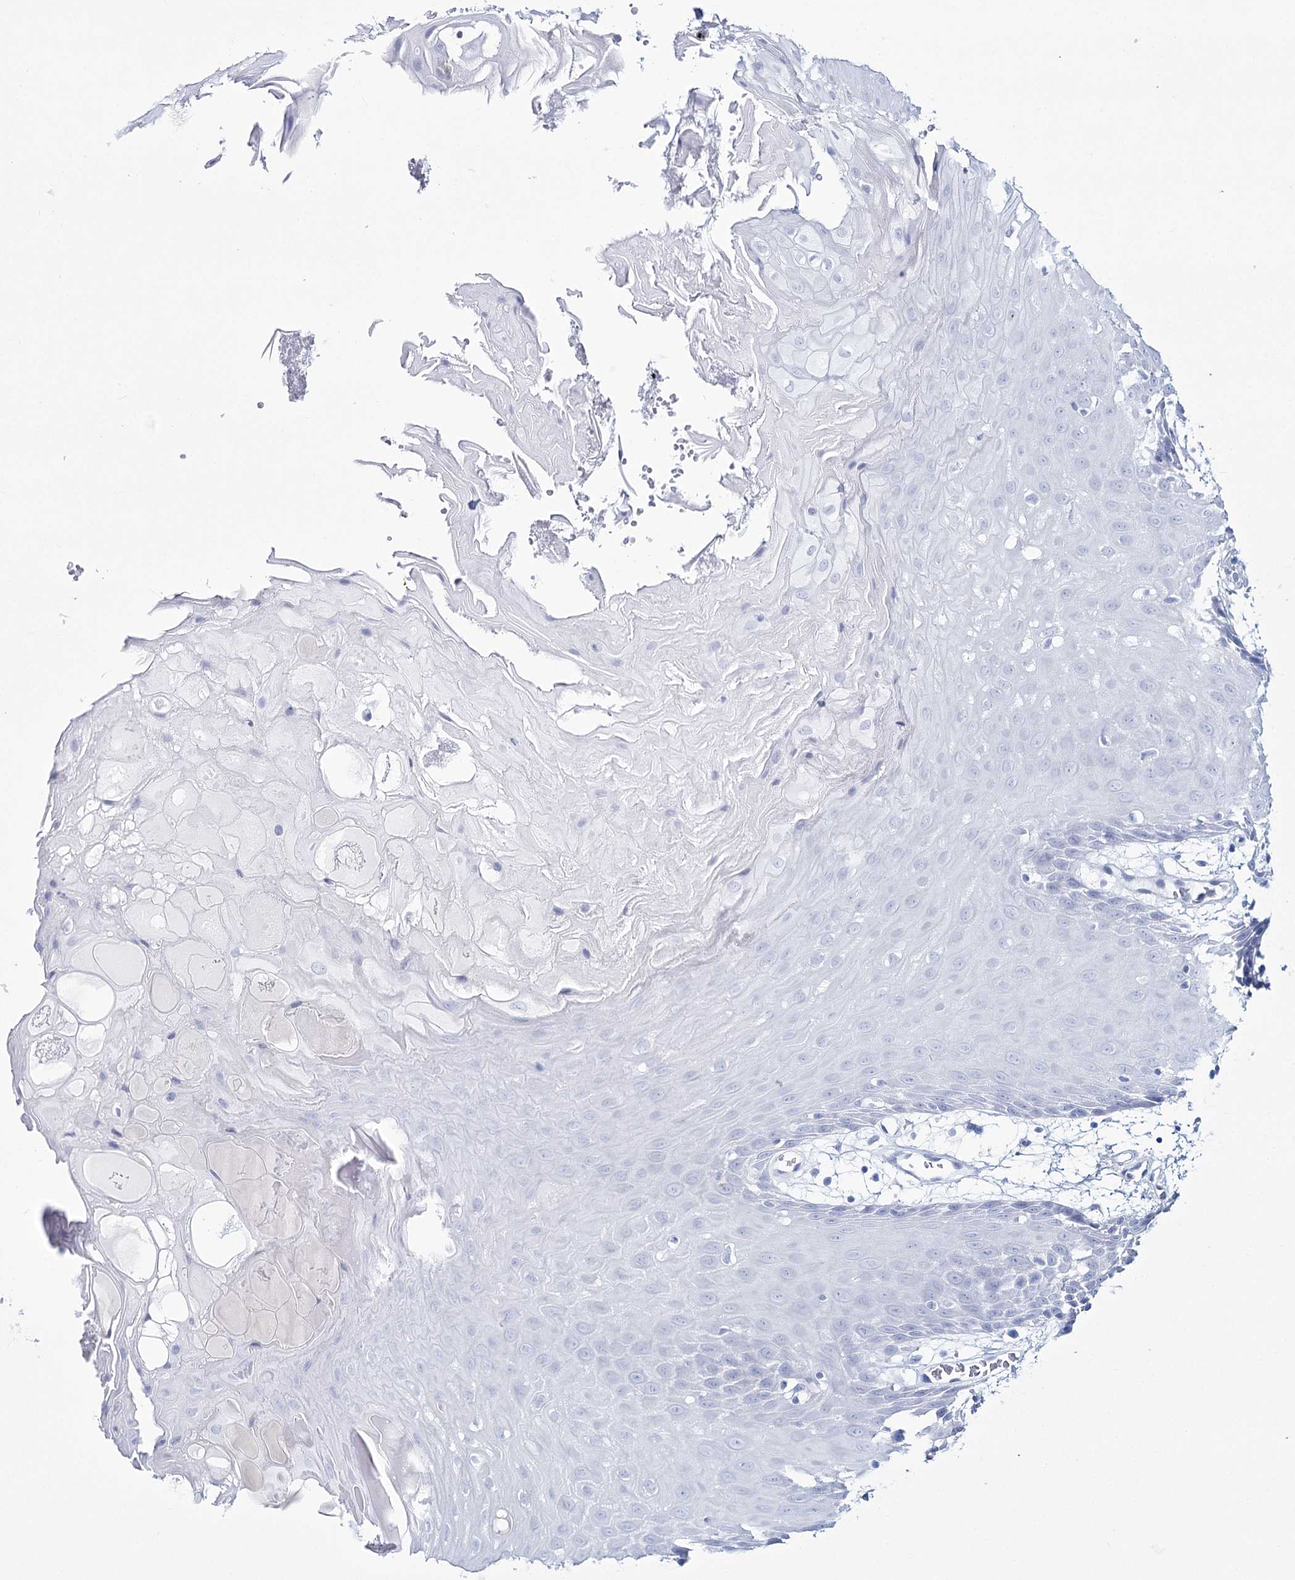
{"staining": {"intensity": "negative", "quantity": "none", "location": "none"}, "tissue": "oral mucosa", "cell_type": "Squamous epithelial cells", "image_type": "normal", "snomed": [{"axis": "morphology", "description": "Normal tissue, NOS"}, {"axis": "topography", "description": "Skeletal muscle"}, {"axis": "topography", "description": "Oral tissue"}, {"axis": "topography", "description": "Salivary gland"}, {"axis": "topography", "description": "Peripheral nerve tissue"}], "caption": "Photomicrograph shows no significant protein positivity in squamous epithelial cells of normal oral mucosa. (Immunohistochemistry, brightfield microscopy, high magnification).", "gene": "ME3", "patient": {"sex": "male", "age": 54}}